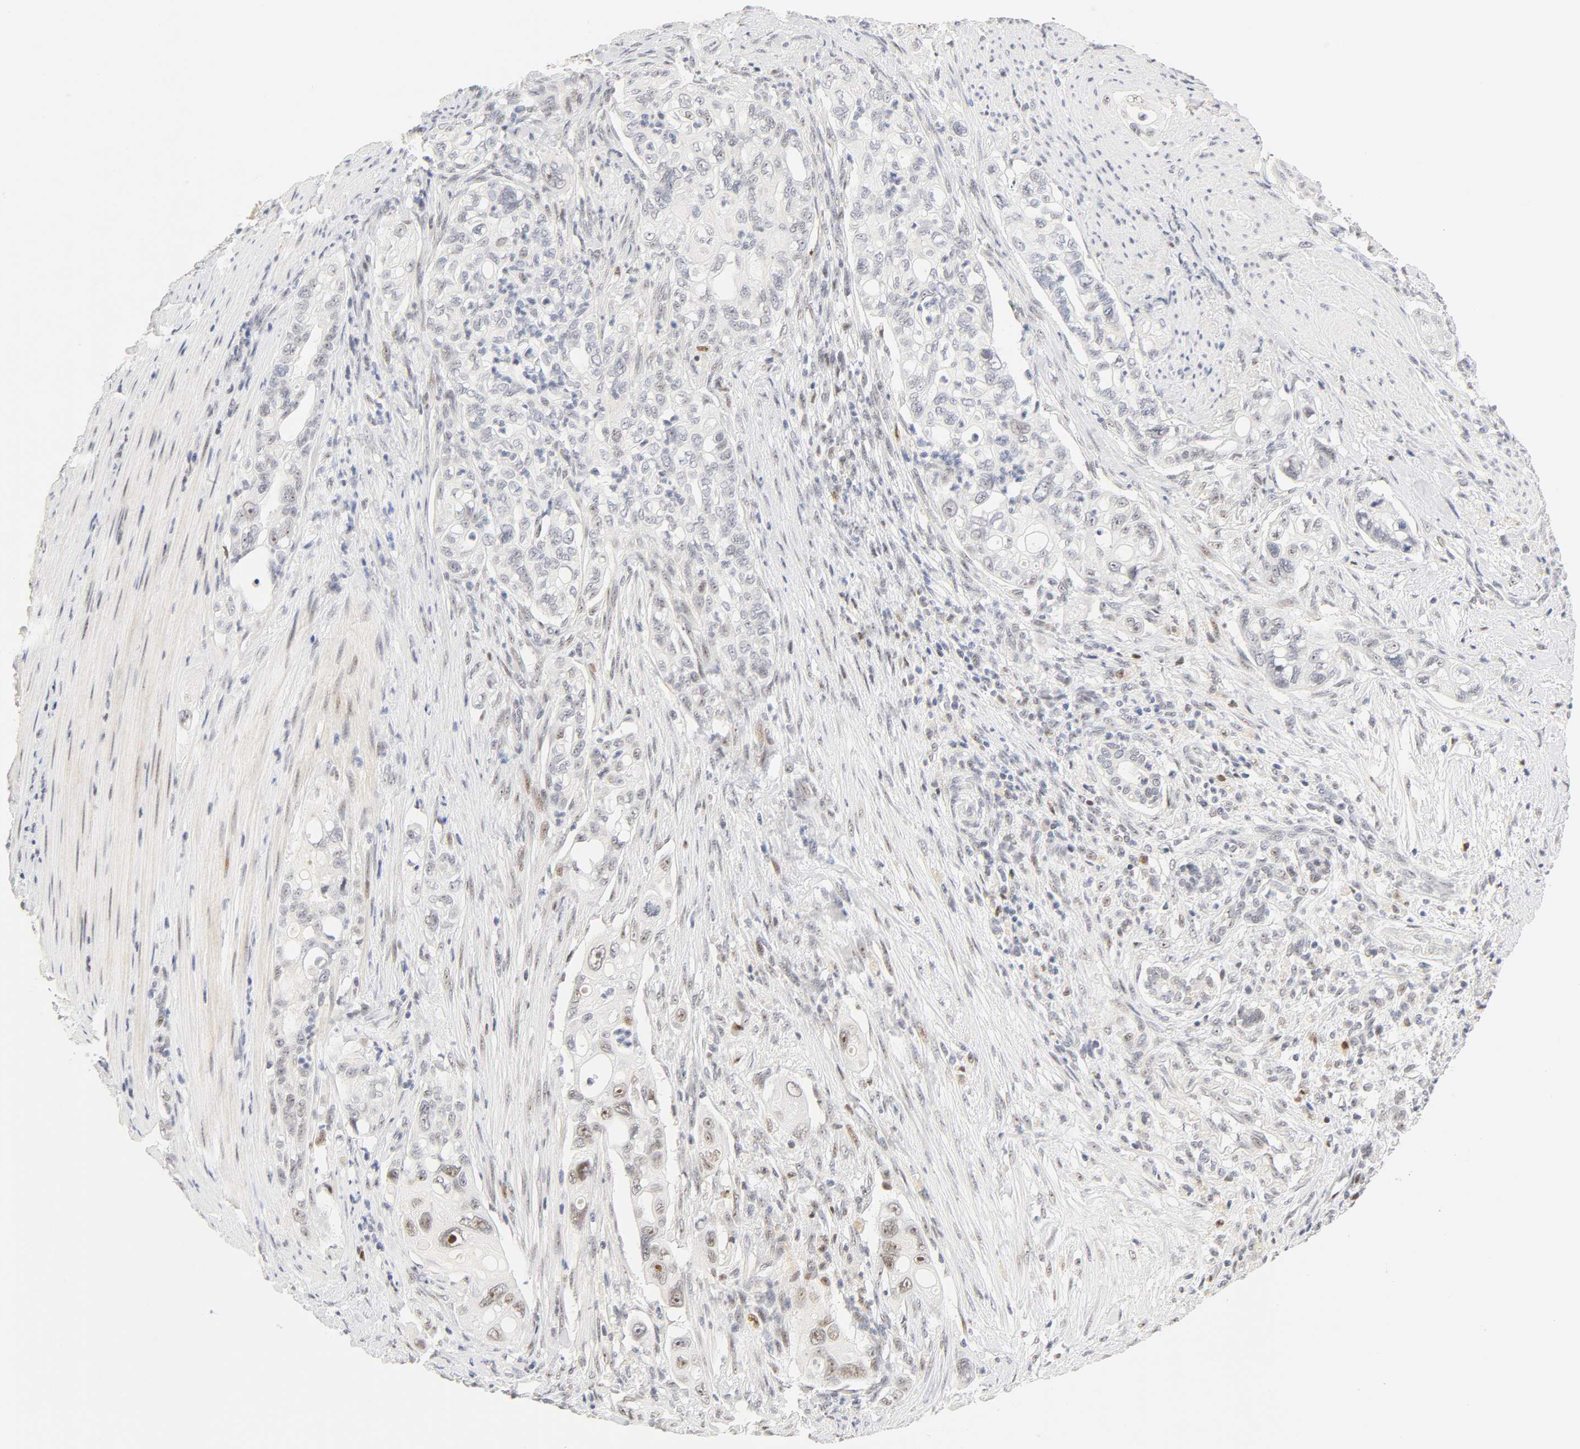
{"staining": {"intensity": "weak", "quantity": "<25%", "location": "nuclear"}, "tissue": "pancreatic cancer", "cell_type": "Tumor cells", "image_type": "cancer", "snomed": [{"axis": "morphology", "description": "Normal tissue, NOS"}, {"axis": "topography", "description": "Pancreas"}], "caption": "The histopathology image demonstrates no significant expression in tumor cells of pancreatic cancer.", "gene": "MNAT1", "patient": {"sex": "male", "age": 42}}